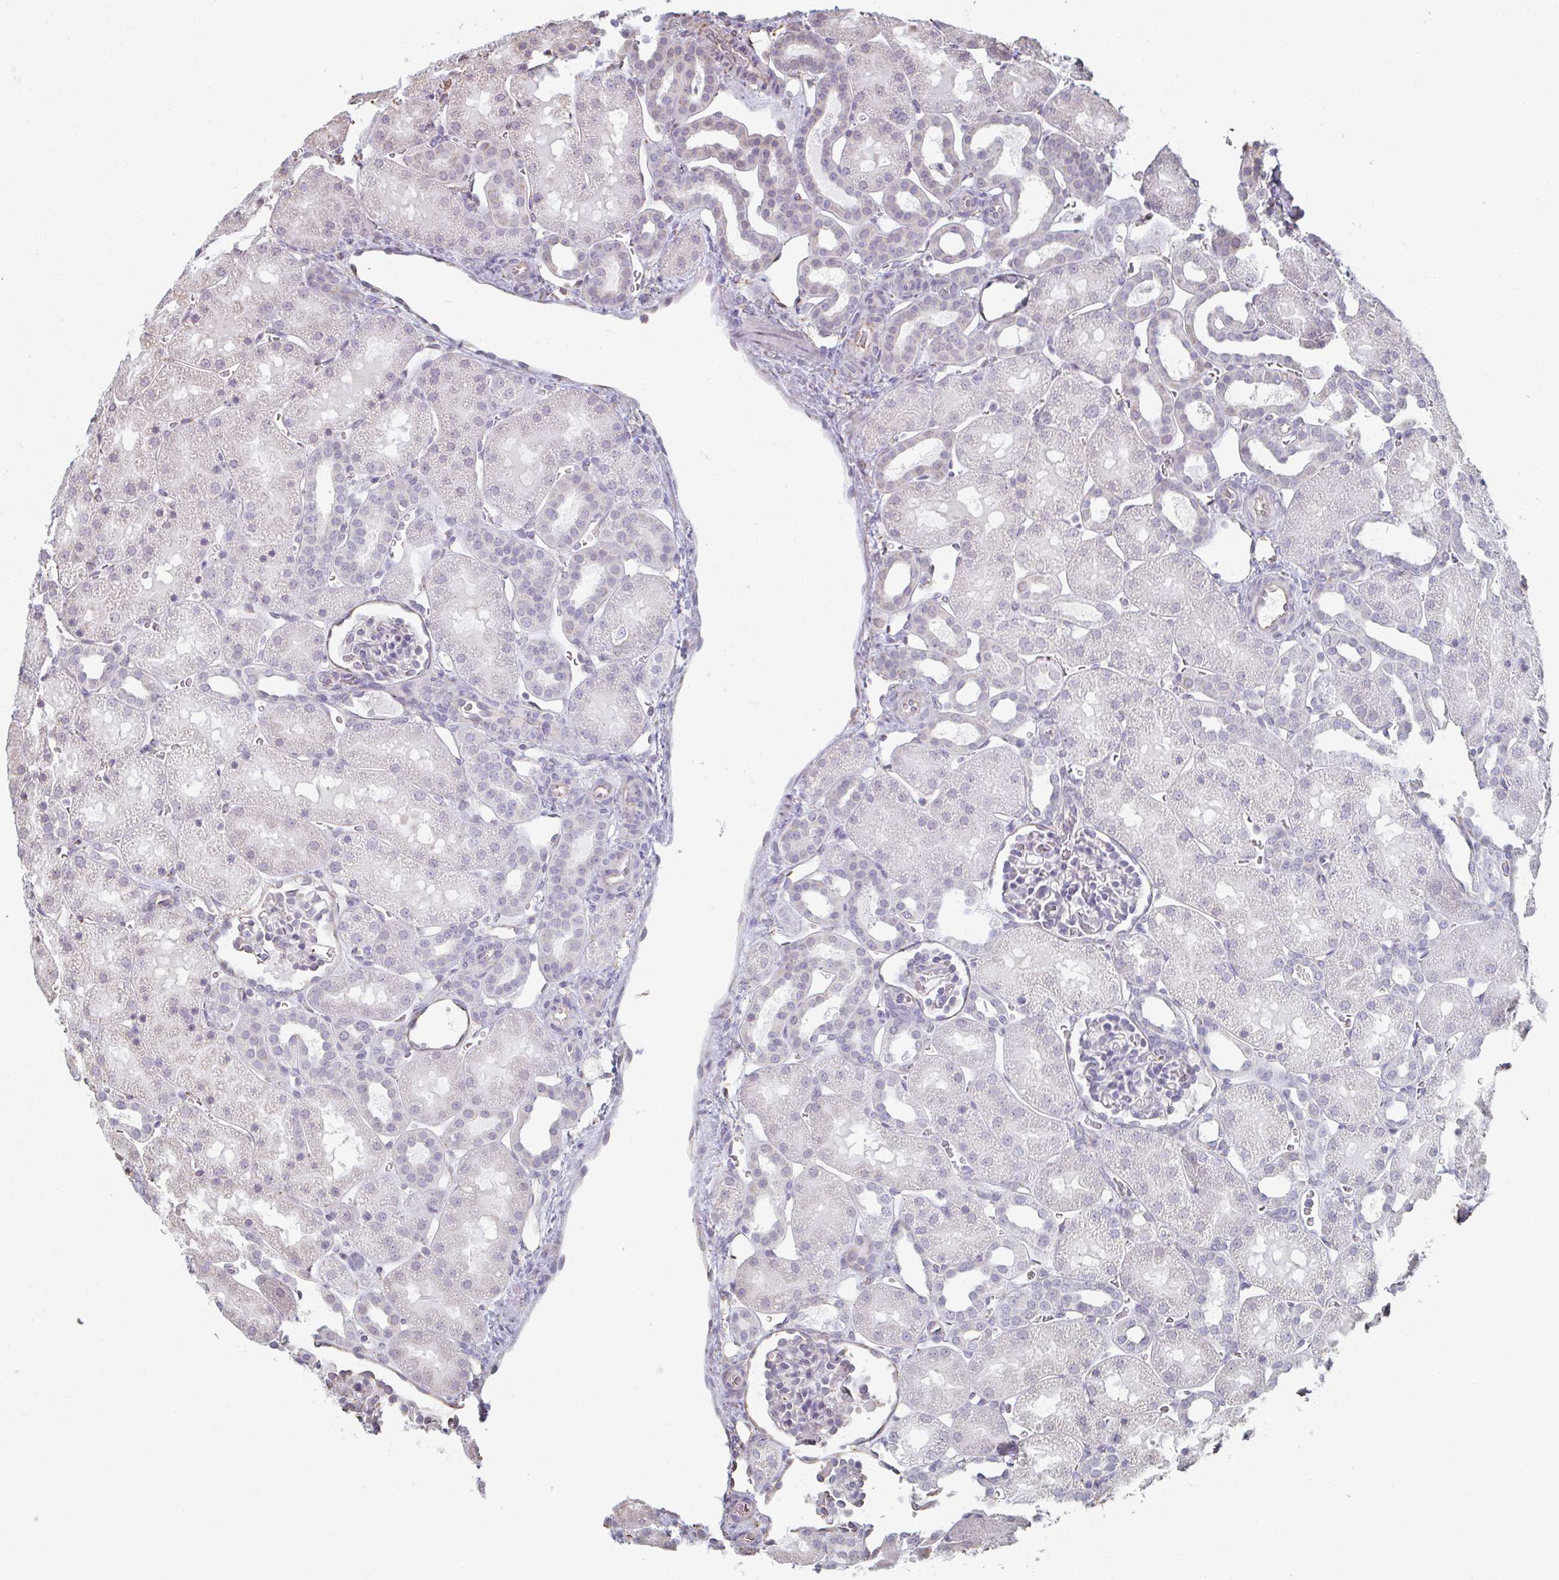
{"staining": {"intensity": "moderate", "quantity": "<25%", "location": "cytoplasmic/membranous"}, "tissue": "kidney", "cell_type": "Cells in glomeruli", "image_type": "normal", "snomed": [{"axis": "morphology", "description": "Normal tissue, NOS"}, {"axis": "topography", "description": "Kidney"}], "caption": "A micrograph showing moderate cytoplasmic/membranous staining in about <25% of cells in glomeruli in unremarkable kidney, as visualized by brown immunohistochemical staining.", "gene": "RAB5IF", "patient": {"sex": "male", "age": 2}}